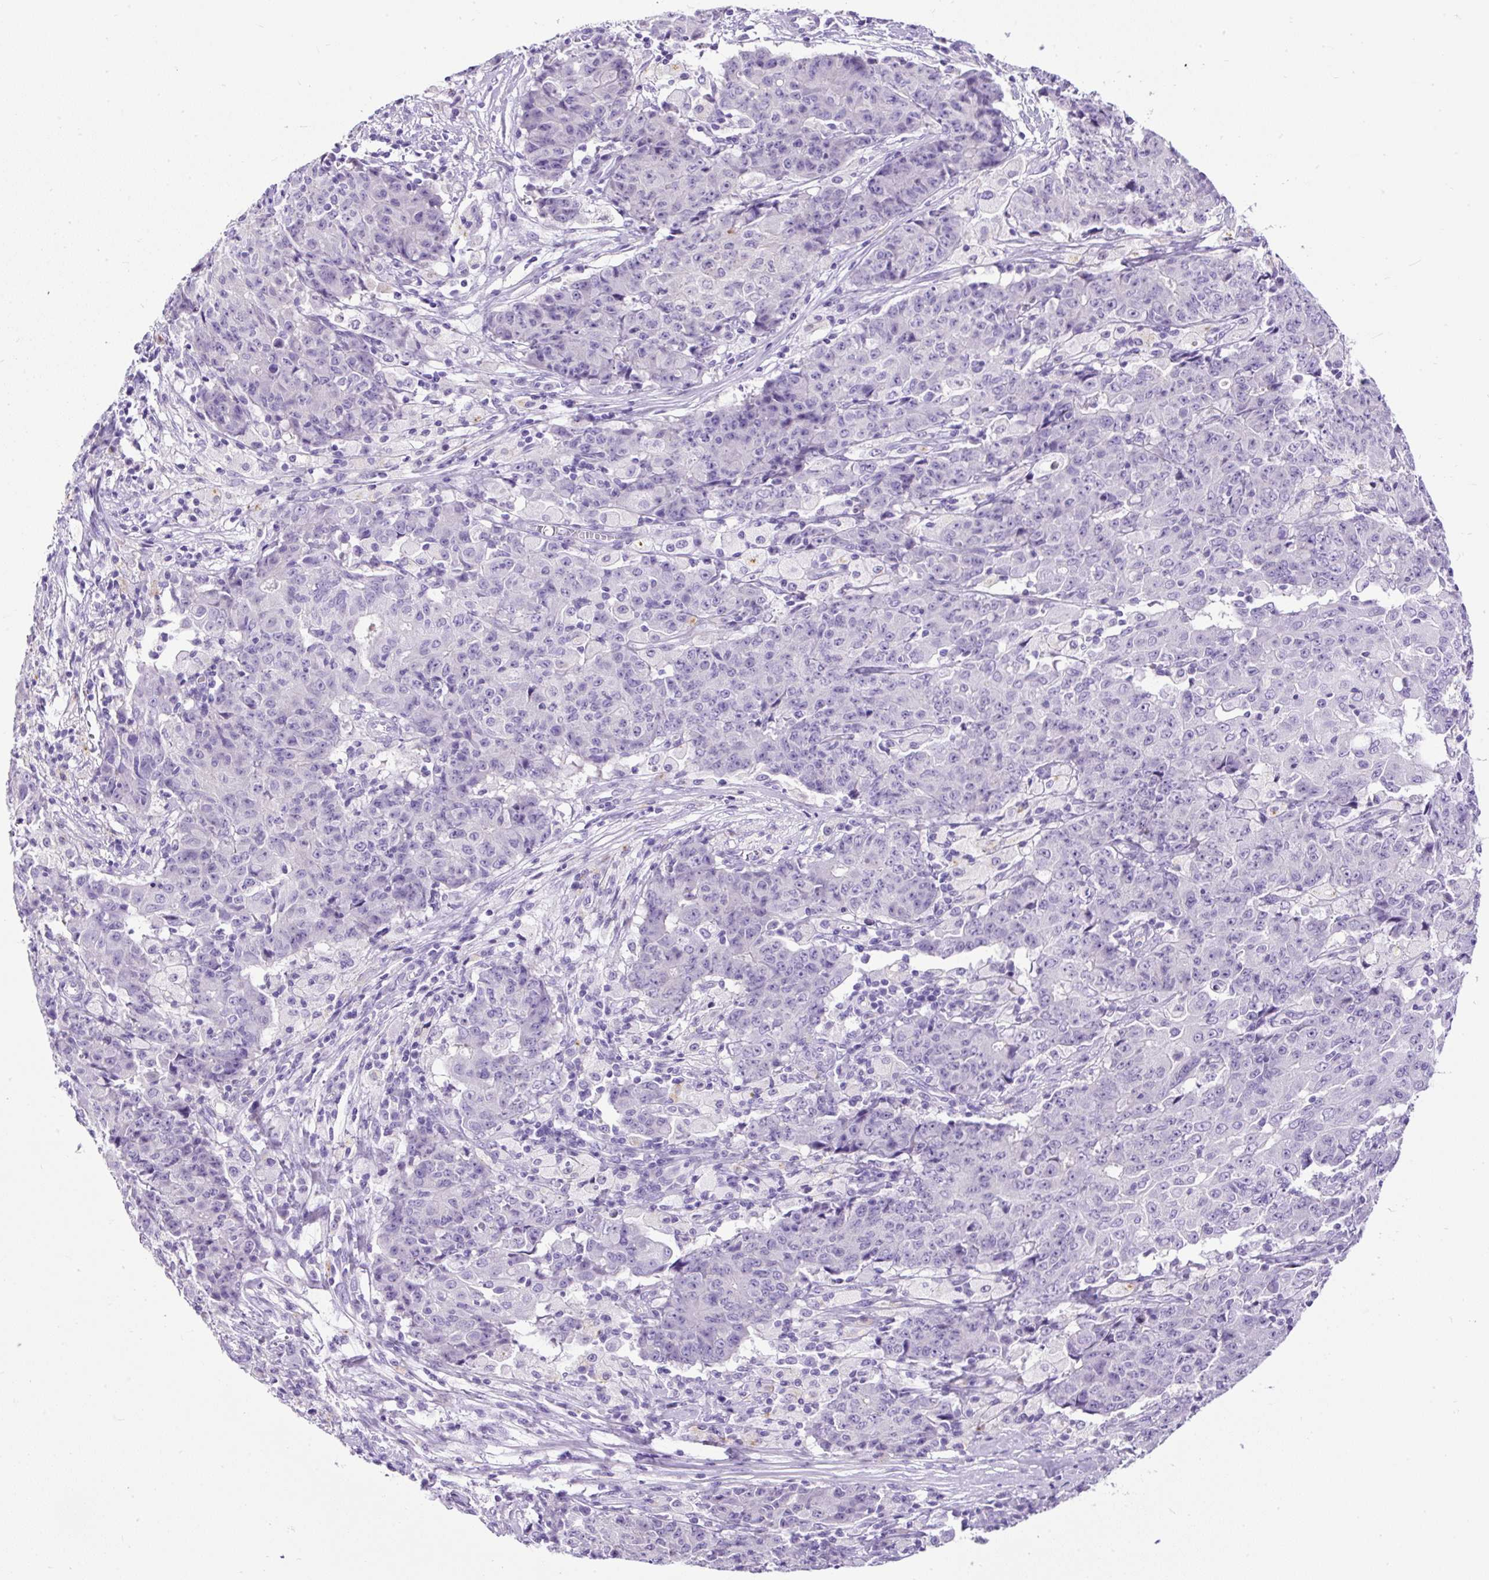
{"staining": {"intensity": "negative", "quantity": "none", "location": "none"}, "tissue": "ovarian cancer", "cell_type": "Tumor cells", "image_type": "cancer", "snomed": [{"axis": "morphology", "description": "Carcinoma, endometroid"}, {"axis": "topography", "description": "Ovary"}], "caption": "This micrograph is of ovarian endometroid carcinoma stained with IHC to label a protein in brown with the nuclei are counter-stained blue. There is no staining in tumor cells. (IHC, brightfield microscopy, high magnification).", "gene": "PDIA2", "patient": {"sex": "female", "age": 42}}